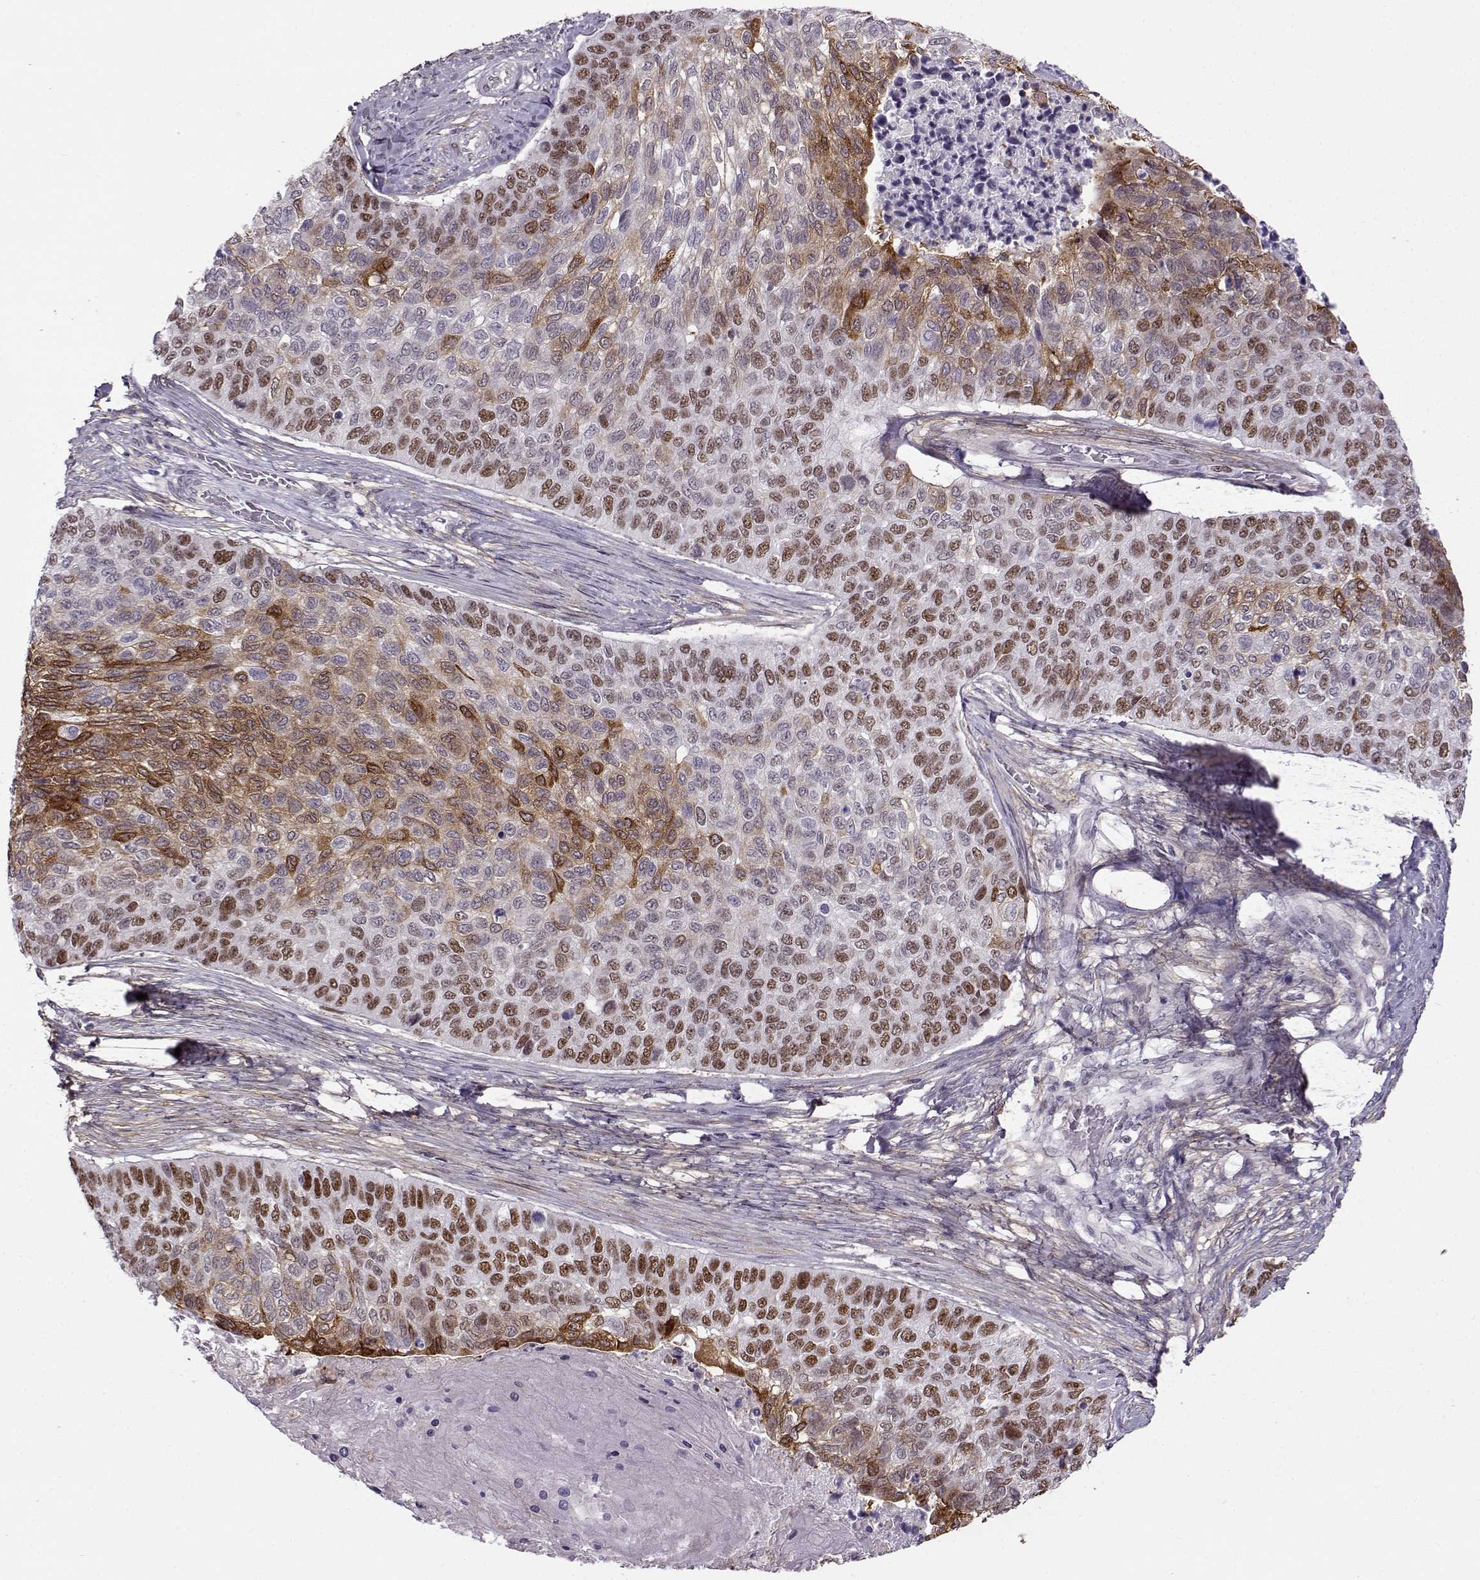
{"staining": {"intensity": "moderate", "quantity": "25%-75%", "location": "cytoplasmic/membranous,nuclear"}, "tissue": "lung cancer", "cell_type": "Tumor cells", "image_type": "cancer", "snomed": [{"axis": "morphology", "description": "Squamous cell carcinoma, NOS"}, {"axis": "topography", "description": "Lung"}], "caption": "Lung cancer was stained to show a protein in brown. There is medium levels of moderate cytoplasmic/membranous and nuclear expression in approximately 25%-75% of tumor cells.", "gene": "BACH1", "patient": {"sex": "male", "age": 69}}